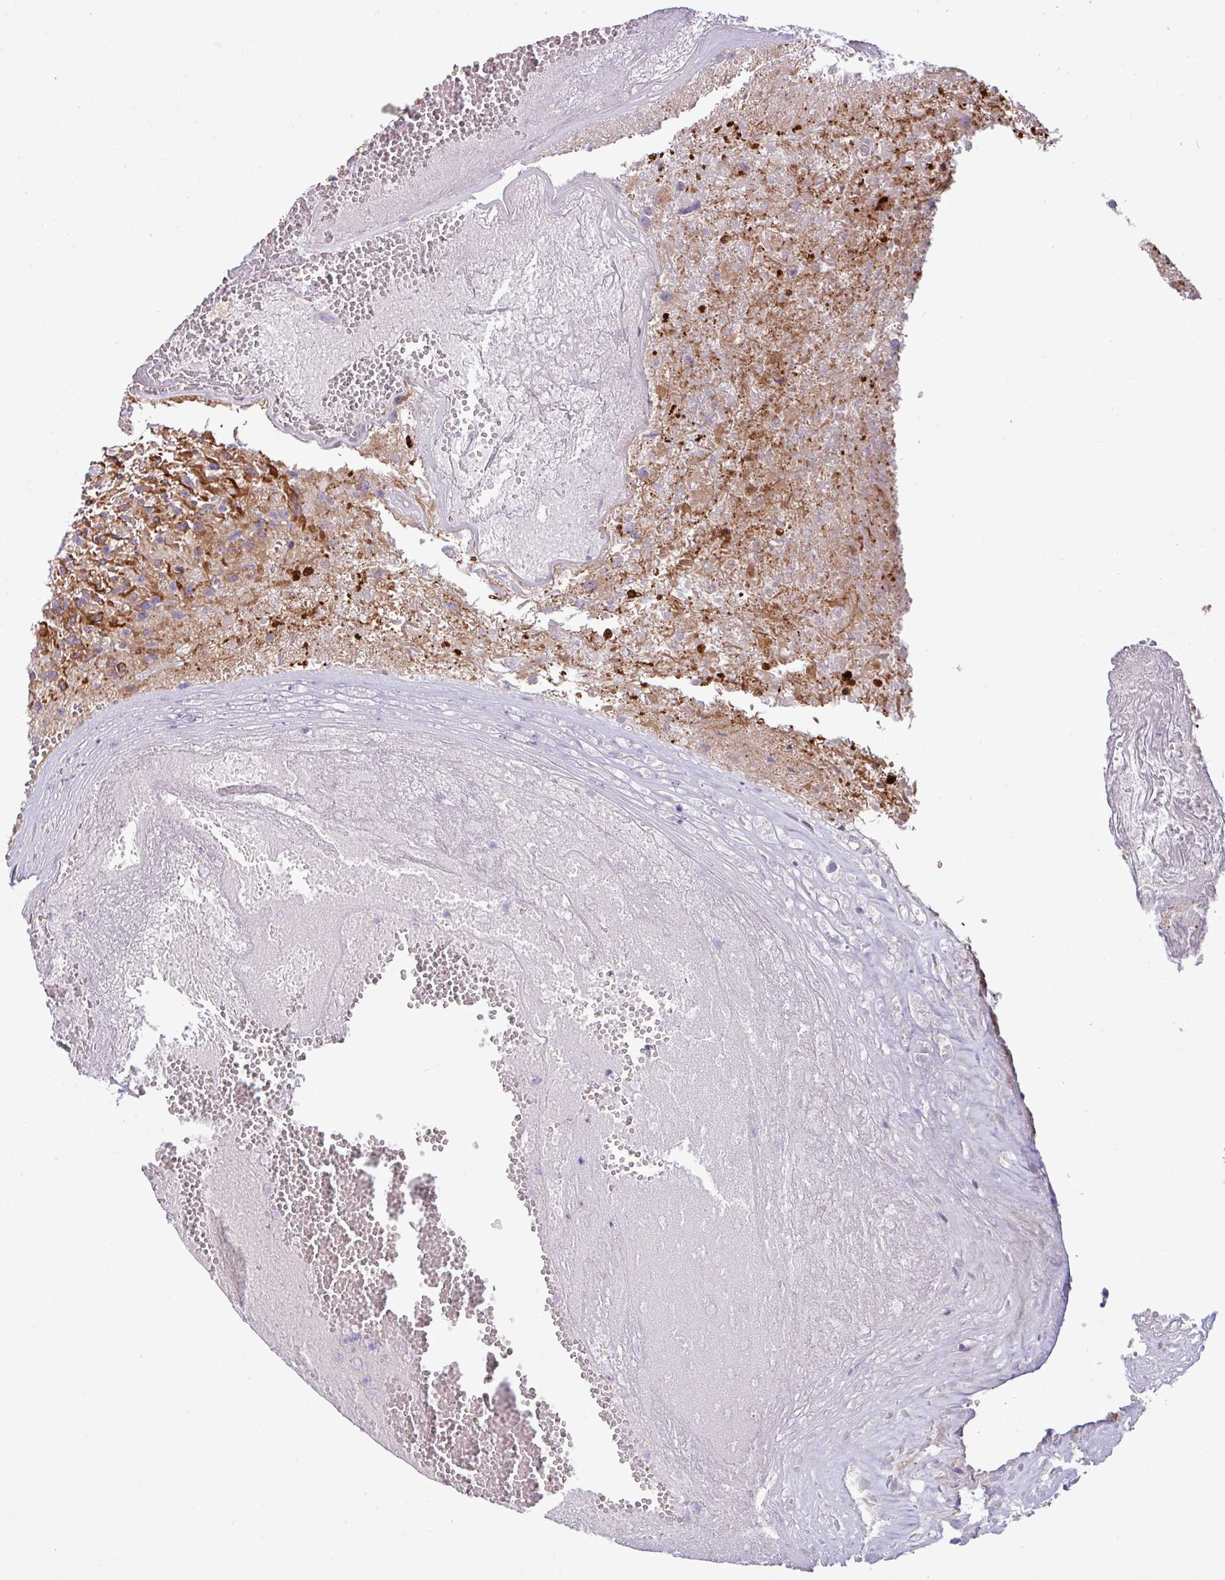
{"staining": {"intensity": "moderate", "quantity": ">75%", "location": "cytoplasmic/membranous"}, "tissue": "glioma", "cell_type": "Tumor cells", "image_type": "cancer", "snomed": [{"axis": "morphology", "description": "Glioma, malignant, High grade"}, {"axis": "topography", "description": "Brain"}], "caption": "Protein staining exhibits moderate cytoplasmic/membranous staining in approximately >75% of tumor cells in malignant high-grade glioma. (DAB (3,3'-diaminobenzidine) IHC, brown staining for protein, blue staining for nuclei).", "gene": "KIRREL3", "patient": {"sex": "male", "age": 56}}